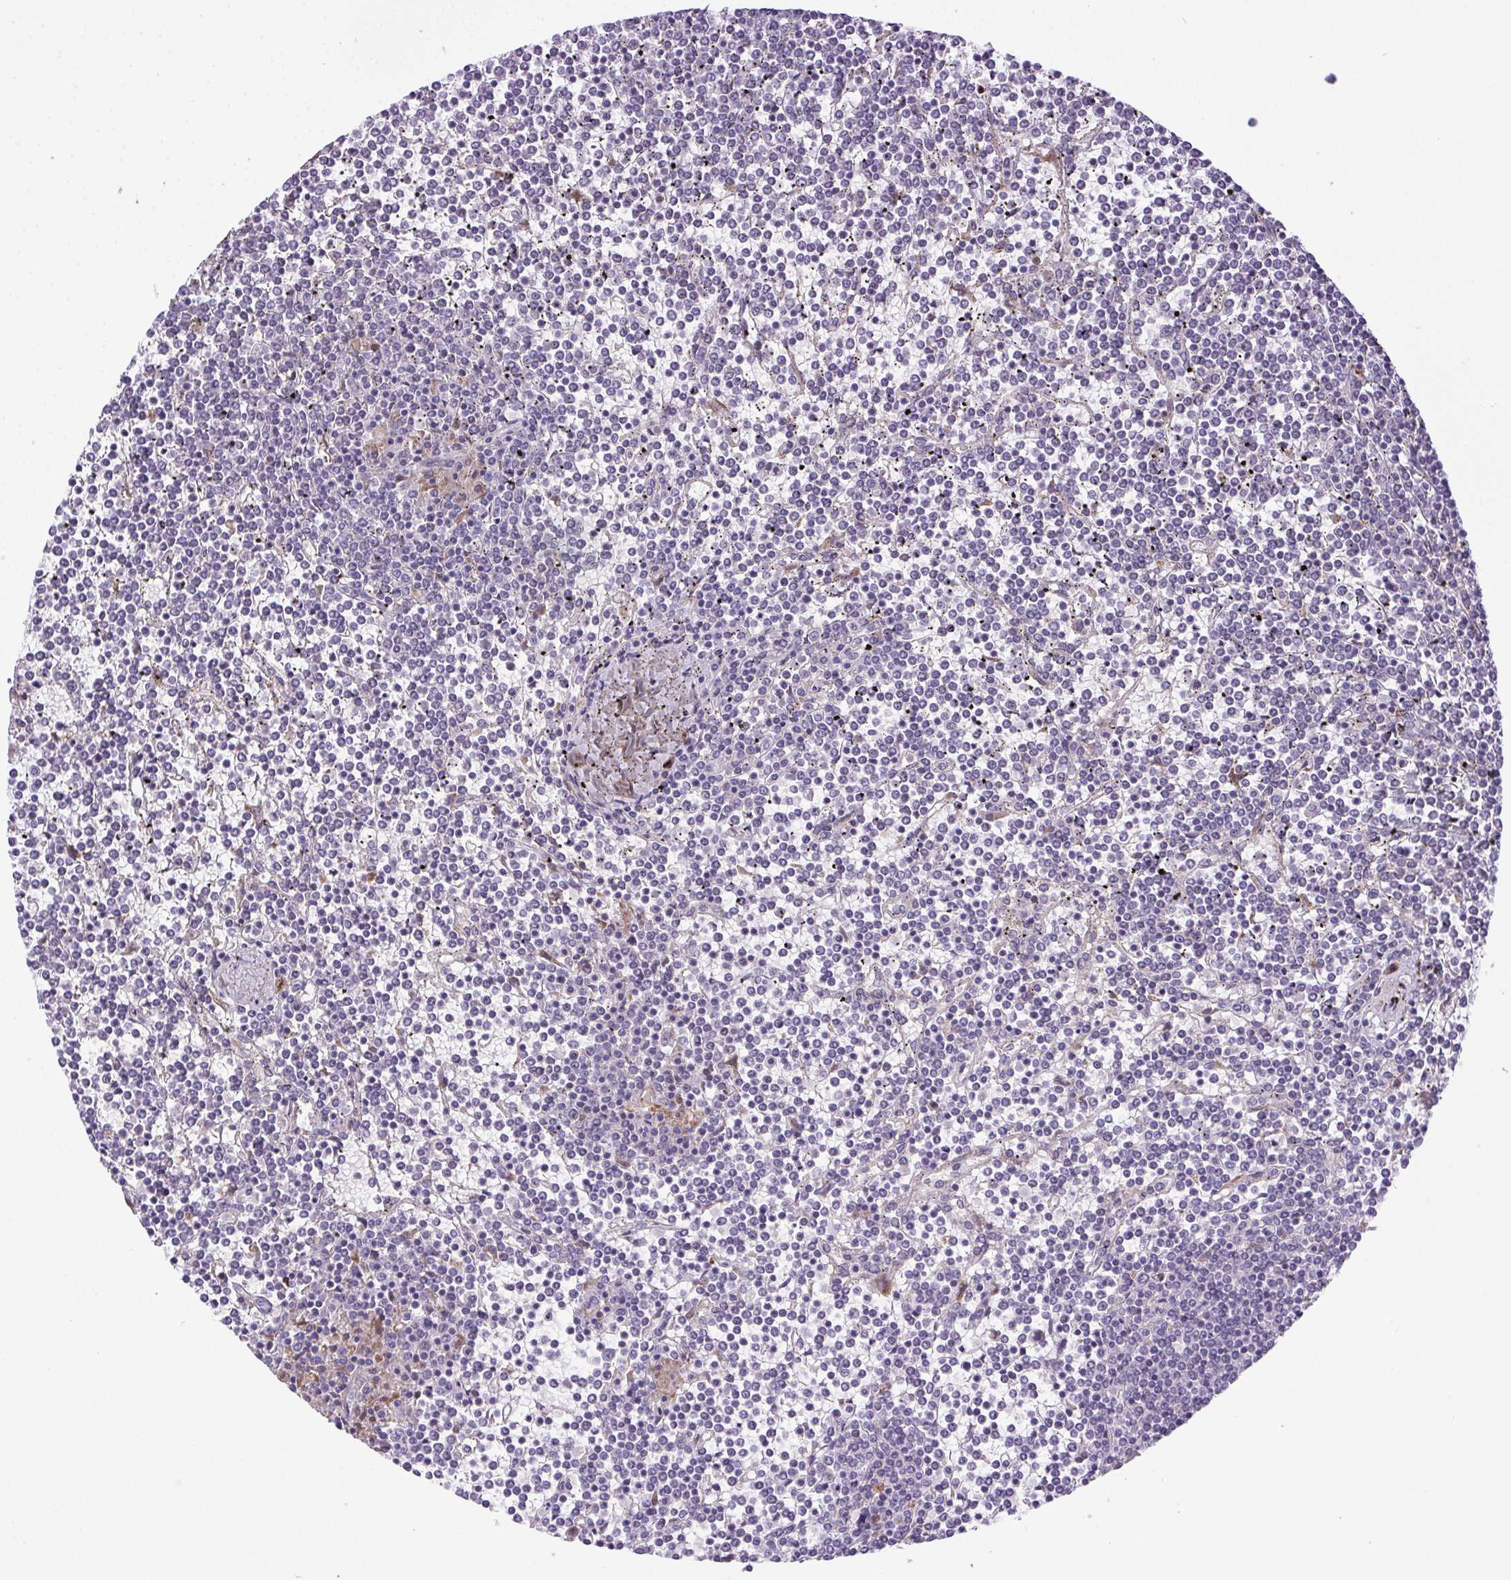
{"staining": {"intensity": "negative", "quantity": "none", "location": "none"}, "tissue": "lymphoma", "cell_type": "Tumor cells", "image_type": "cancer", "snomed": [{"axis": "morphology", "description": "Malignant lymphoma, non-Hodgkin's type, Low grade"}, {"axis": "topography", "description": "Spleen"}], "caption": "Immunohistochemistry image of malignant lymphoma, non-Hodgkin's type (low-grade) stained for a protein (brown), which reveals no staining in tumor cells.", "gene": "LRRTM1", "patient": {"sex": "female", "age": 19}}